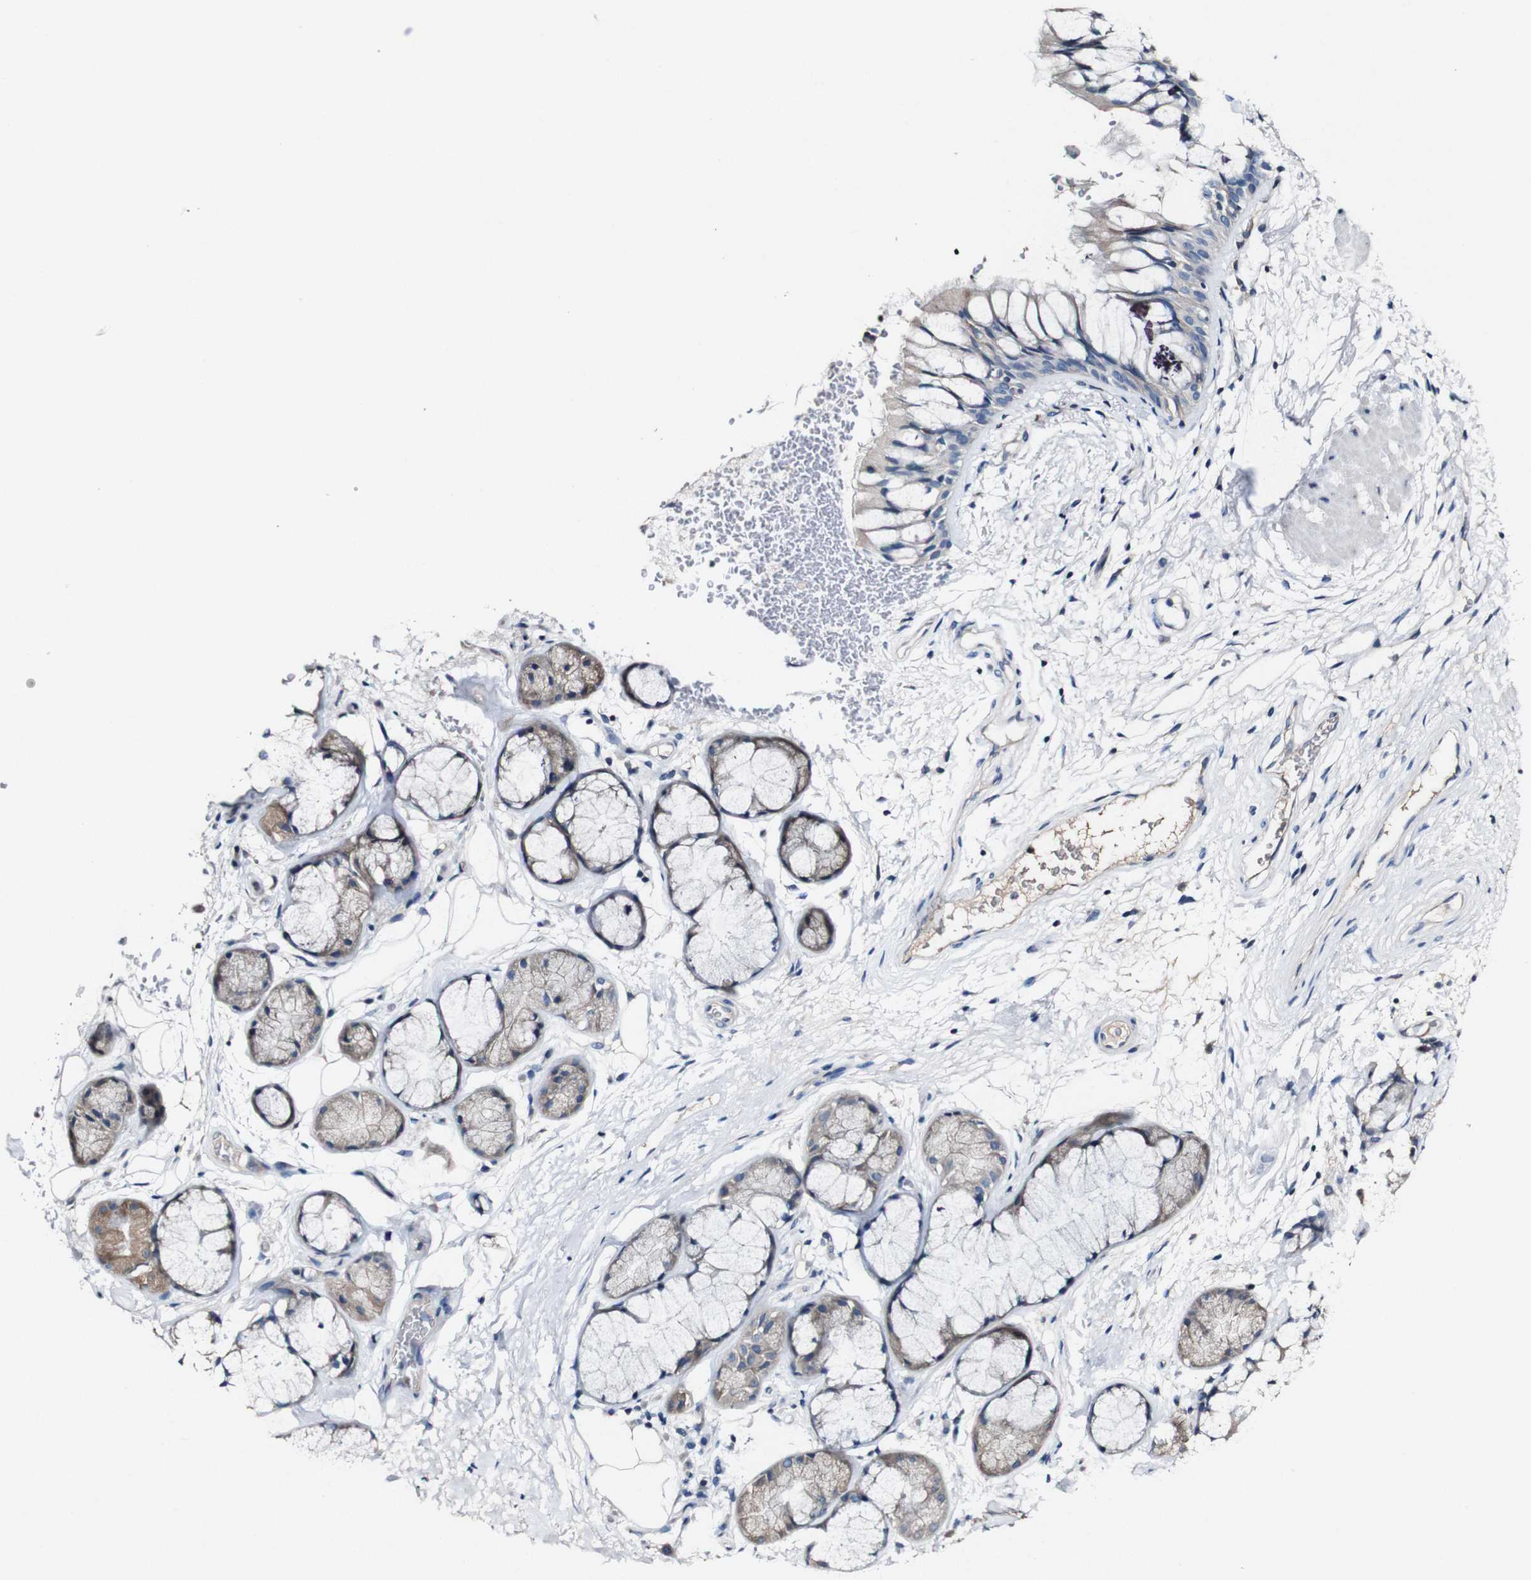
{"staining": {"intensity": "weak", "quantity": "<25%", "location": "cytoplasmic/membranous"}, "tissue": "bronchus", "cell_type": "Respiratory epithelial cells", "image_type": "normal", "snomed": [{"axis": "morphology", "description": "Normal tissue, NOS"}, {"axis": "topography", "description": "Bronchus"}], "caption": "A high-resolution photomicrograph shows immunohistochemistry (IHC) staining of unremarkable bronchus, which shows no significant staining in respiratory epithelial cells.", "gene": "GRAMD1A", "patient": {"sex": "male", "age": 66}}